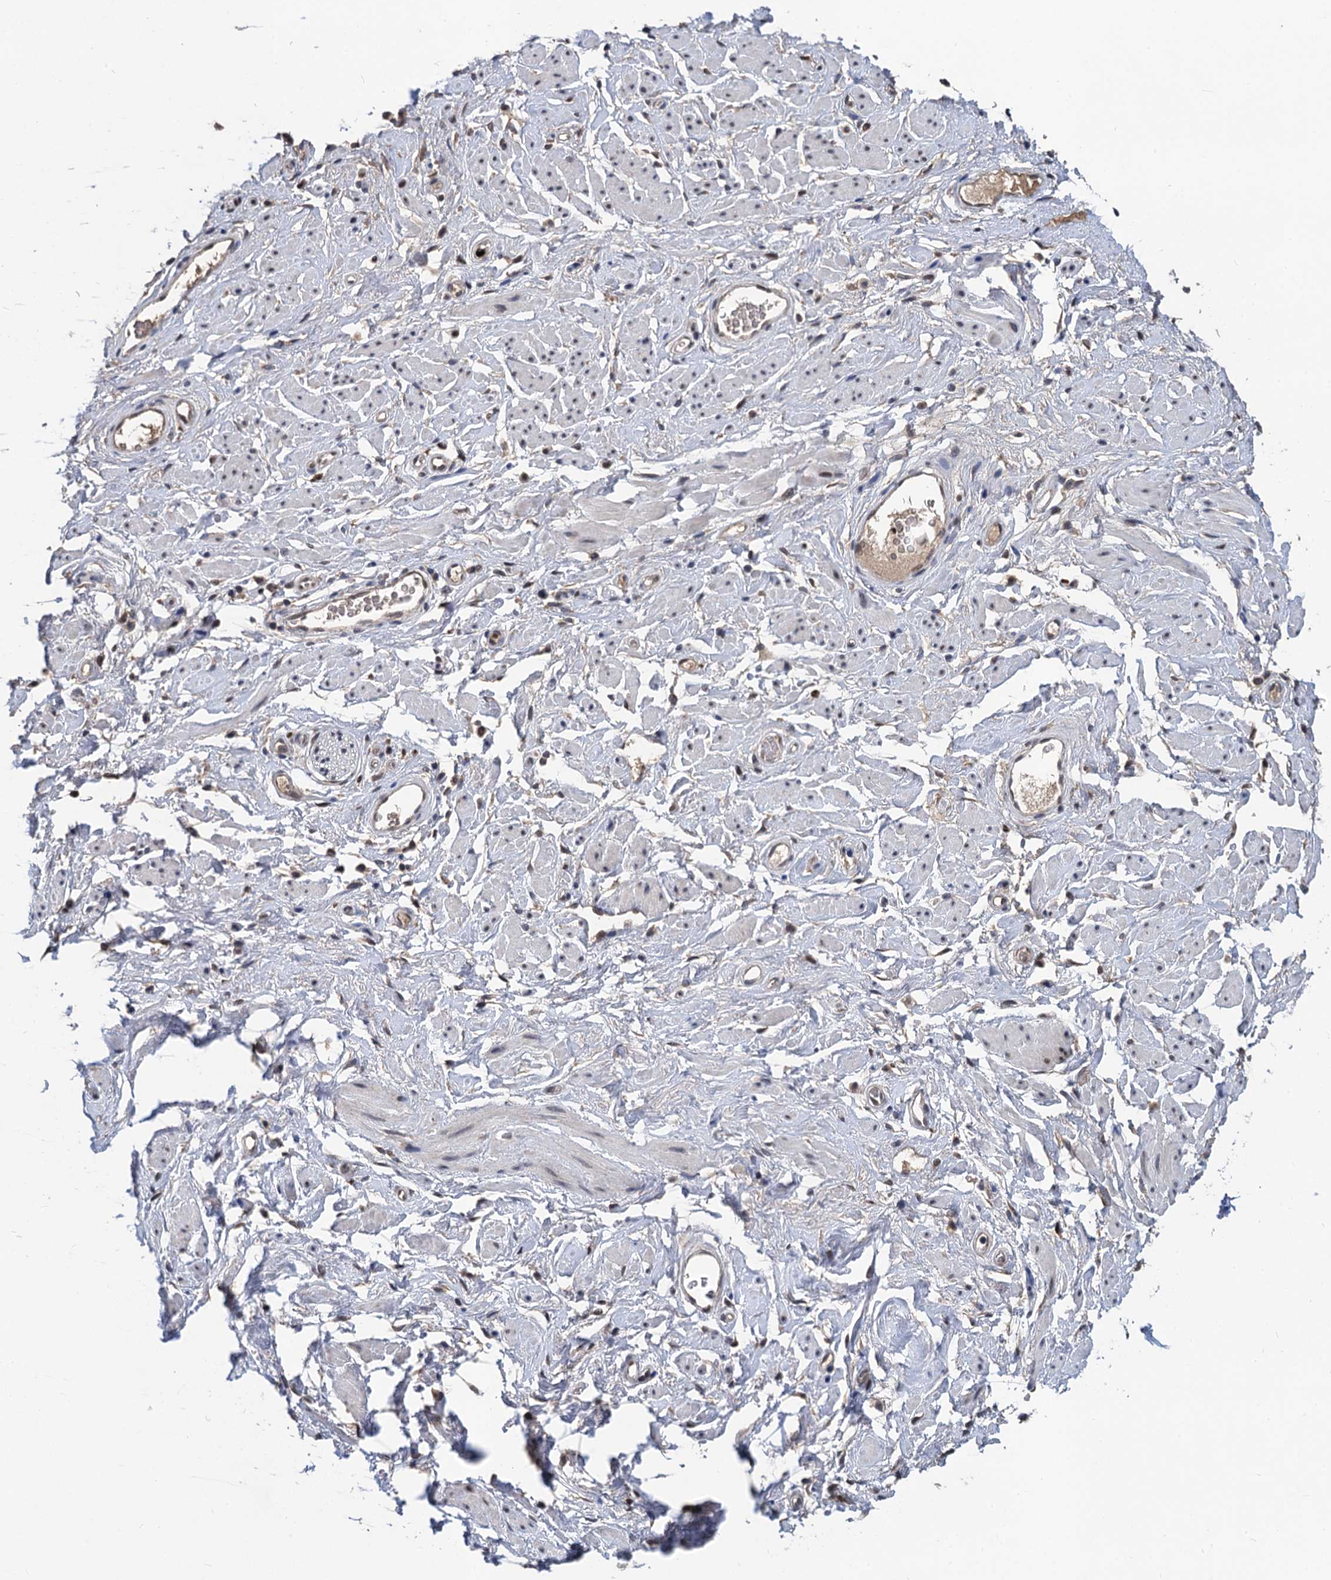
{"staining": {"intensity": "moderate", "quantity": ">75%", "location": "nuclear"}, "tissue": "adipose tissue", "cell_type": "Adipocytes", "image_type": "normal", "snomed": [{"axis": "morphology", "description": "Normal tissue, NOS"}, {"axis": "morphology", "description": "Adenocarcinoma, NOS"}, {"axis": "topography", "description": "Rectum"}, {"axis": "topography", "description": "Vagina"}, {"axis": "topography", "description": "Peripheral nerve tissue"}], "caption": "An immunohistochemistry image of normal tissue is shown. Protein staining in brown highlights moderate nuclear positivity in adipose tissue within adipocytes.", "gene": "TSEN34", "patient": {"sex": "female", "age": 71}}